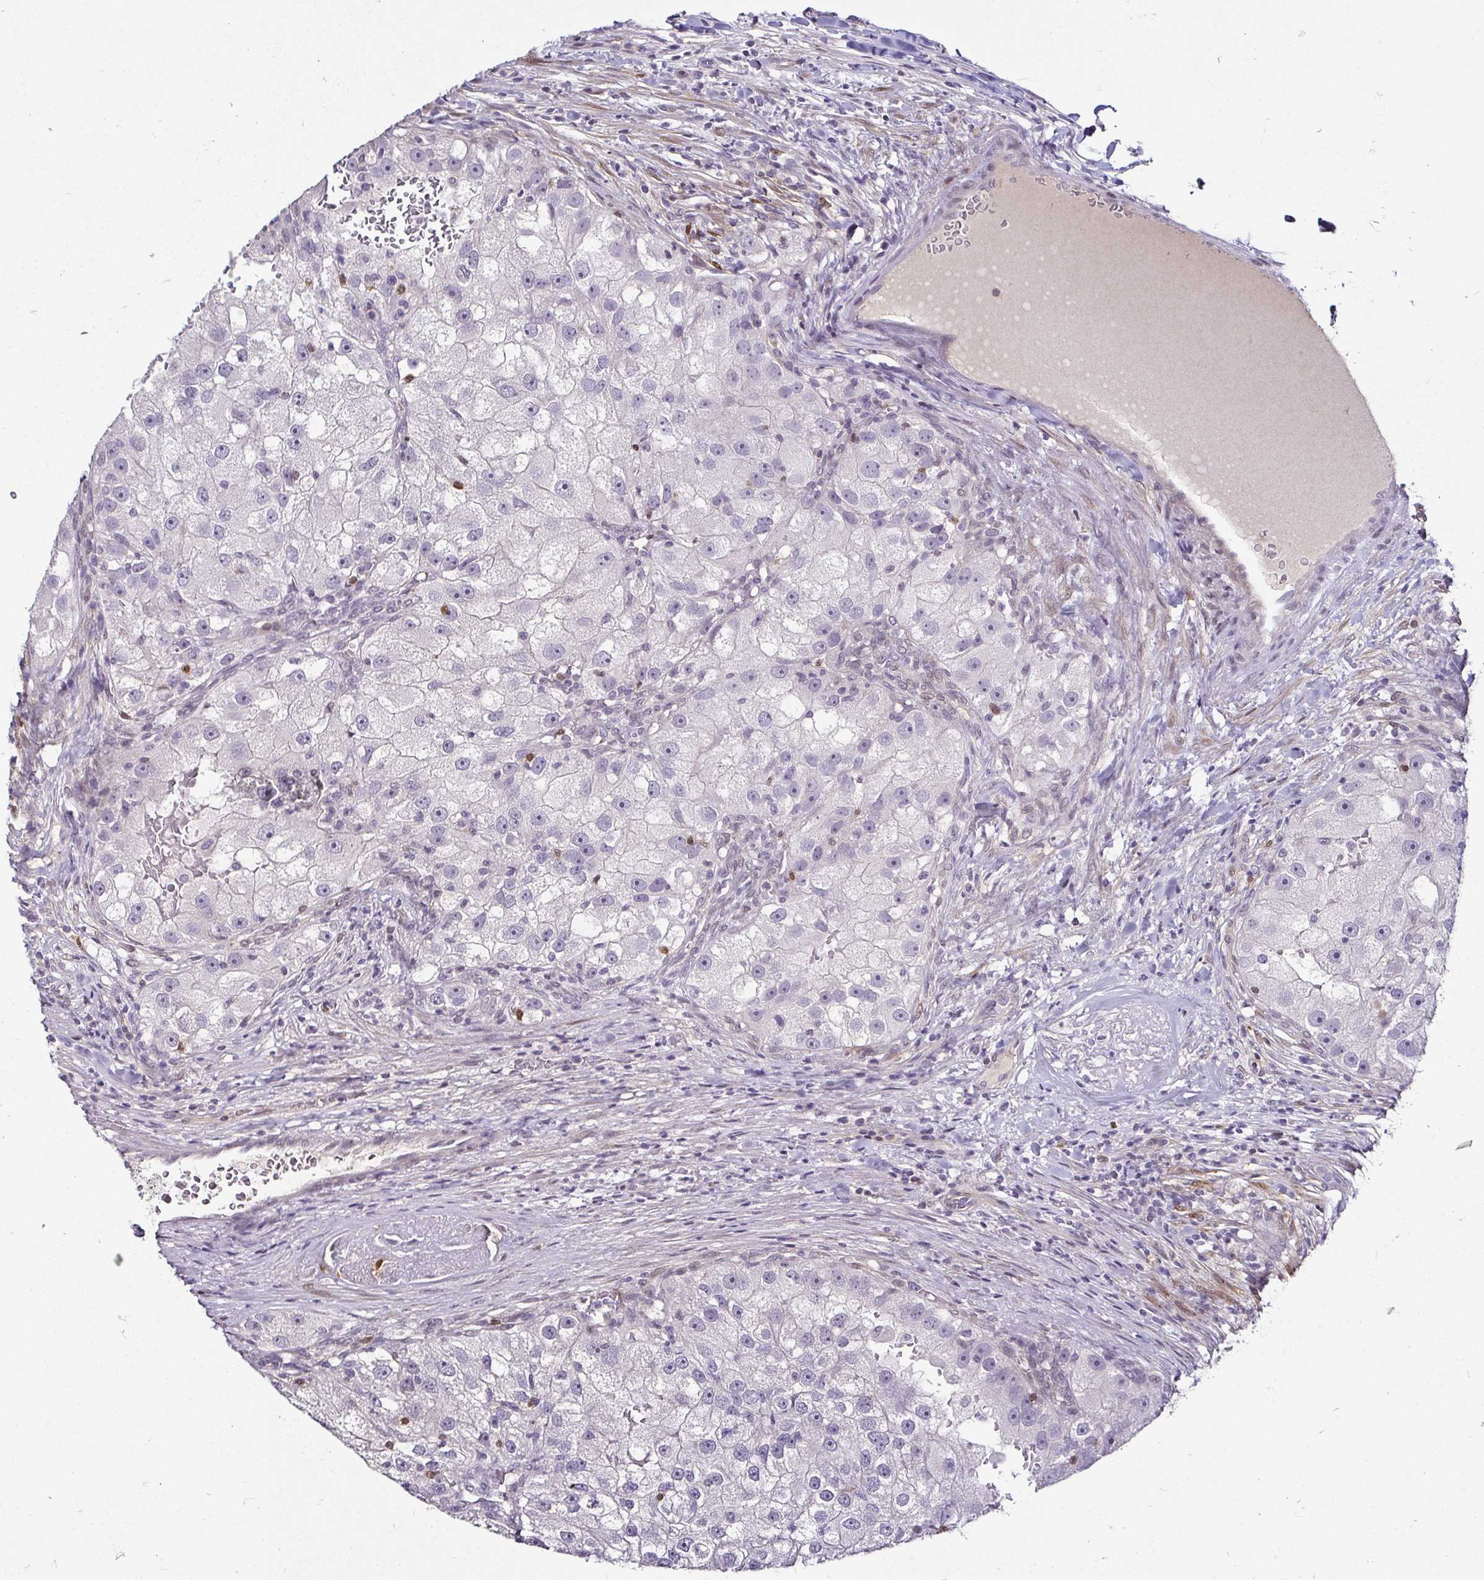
{"staining": {"intensity": "negative", "quantity": "none", "location": "none"}, "tissue": "renal cancer", "cell_type": "Tumor cells", "image_type": "cancer", "snomed": [{"axis": "morphology", "description": "Adenocarcinoma, NOS"}, {"axis": "topography", "description": "Kidney"}], "caption": "This image is of renal cancer (adenocarcinoma) stained with immunohistochemistry (IHC) to label a protein in brown with the nuclei are counter-stained blue. There is no positivity in tumor cells.", "gene": "HOPX", "patient": {"sex": "male", "age": 63}}